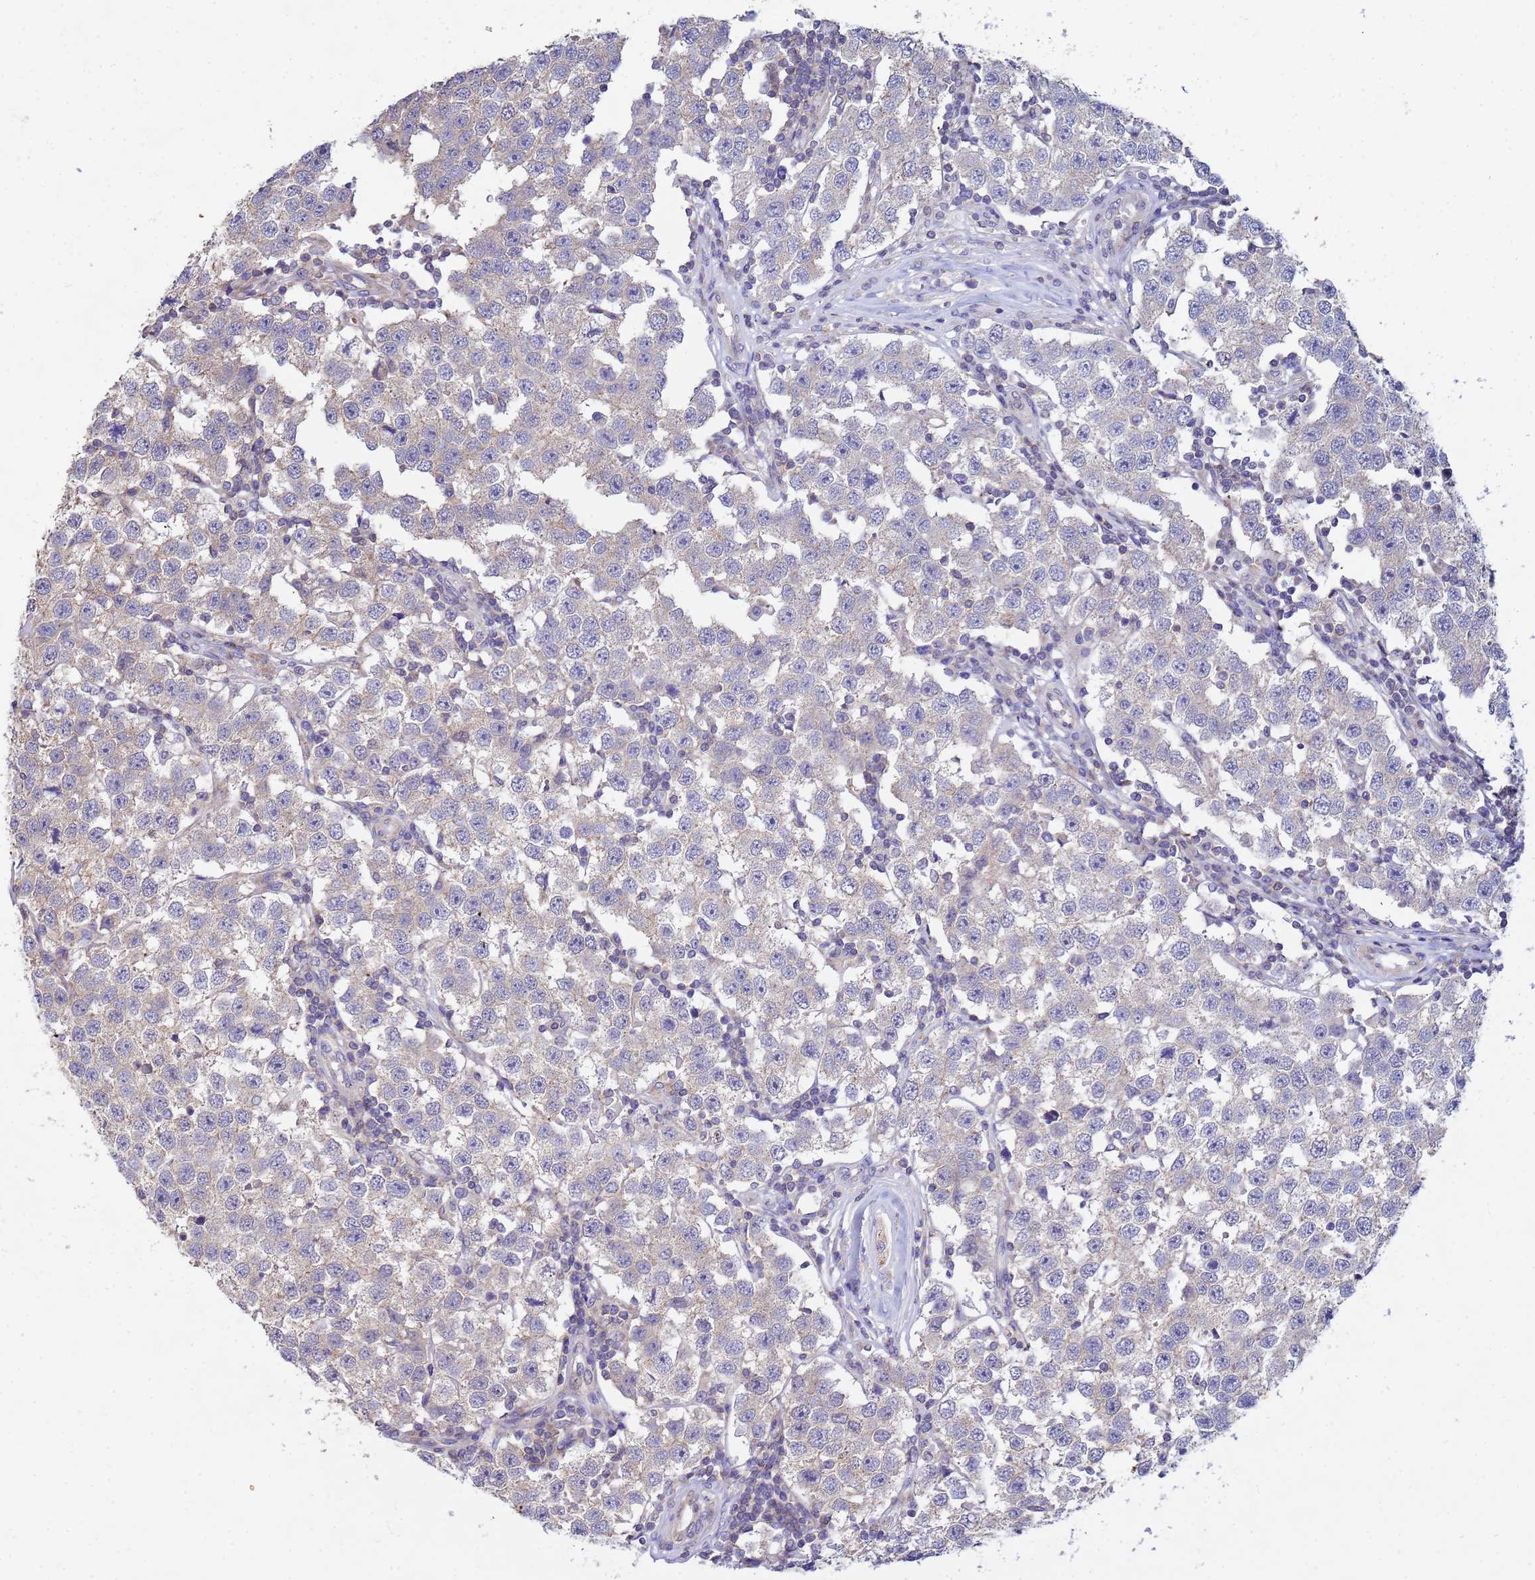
{"staining": {"intensity": "negative", "quantity": "none", "location": "none"}, "tissue": "testis cancer", "cell_type": "Tumor cells", "image_type": "cancer", "snomed": [{"axis": "morphology", "description": "Seminoma, NOS"}, {"axis": "topography", "description": "Testis"}], "caption": "High magnification brightfield microscopy of testis cancer stained with DAB (3,3'-diaminobenzidine) (brown) and counterstained with hematoxylin (blue): tumor cells show no significant positivity.", "gene": "CDC34", "patient": {"sex": "male", "age": 34}}